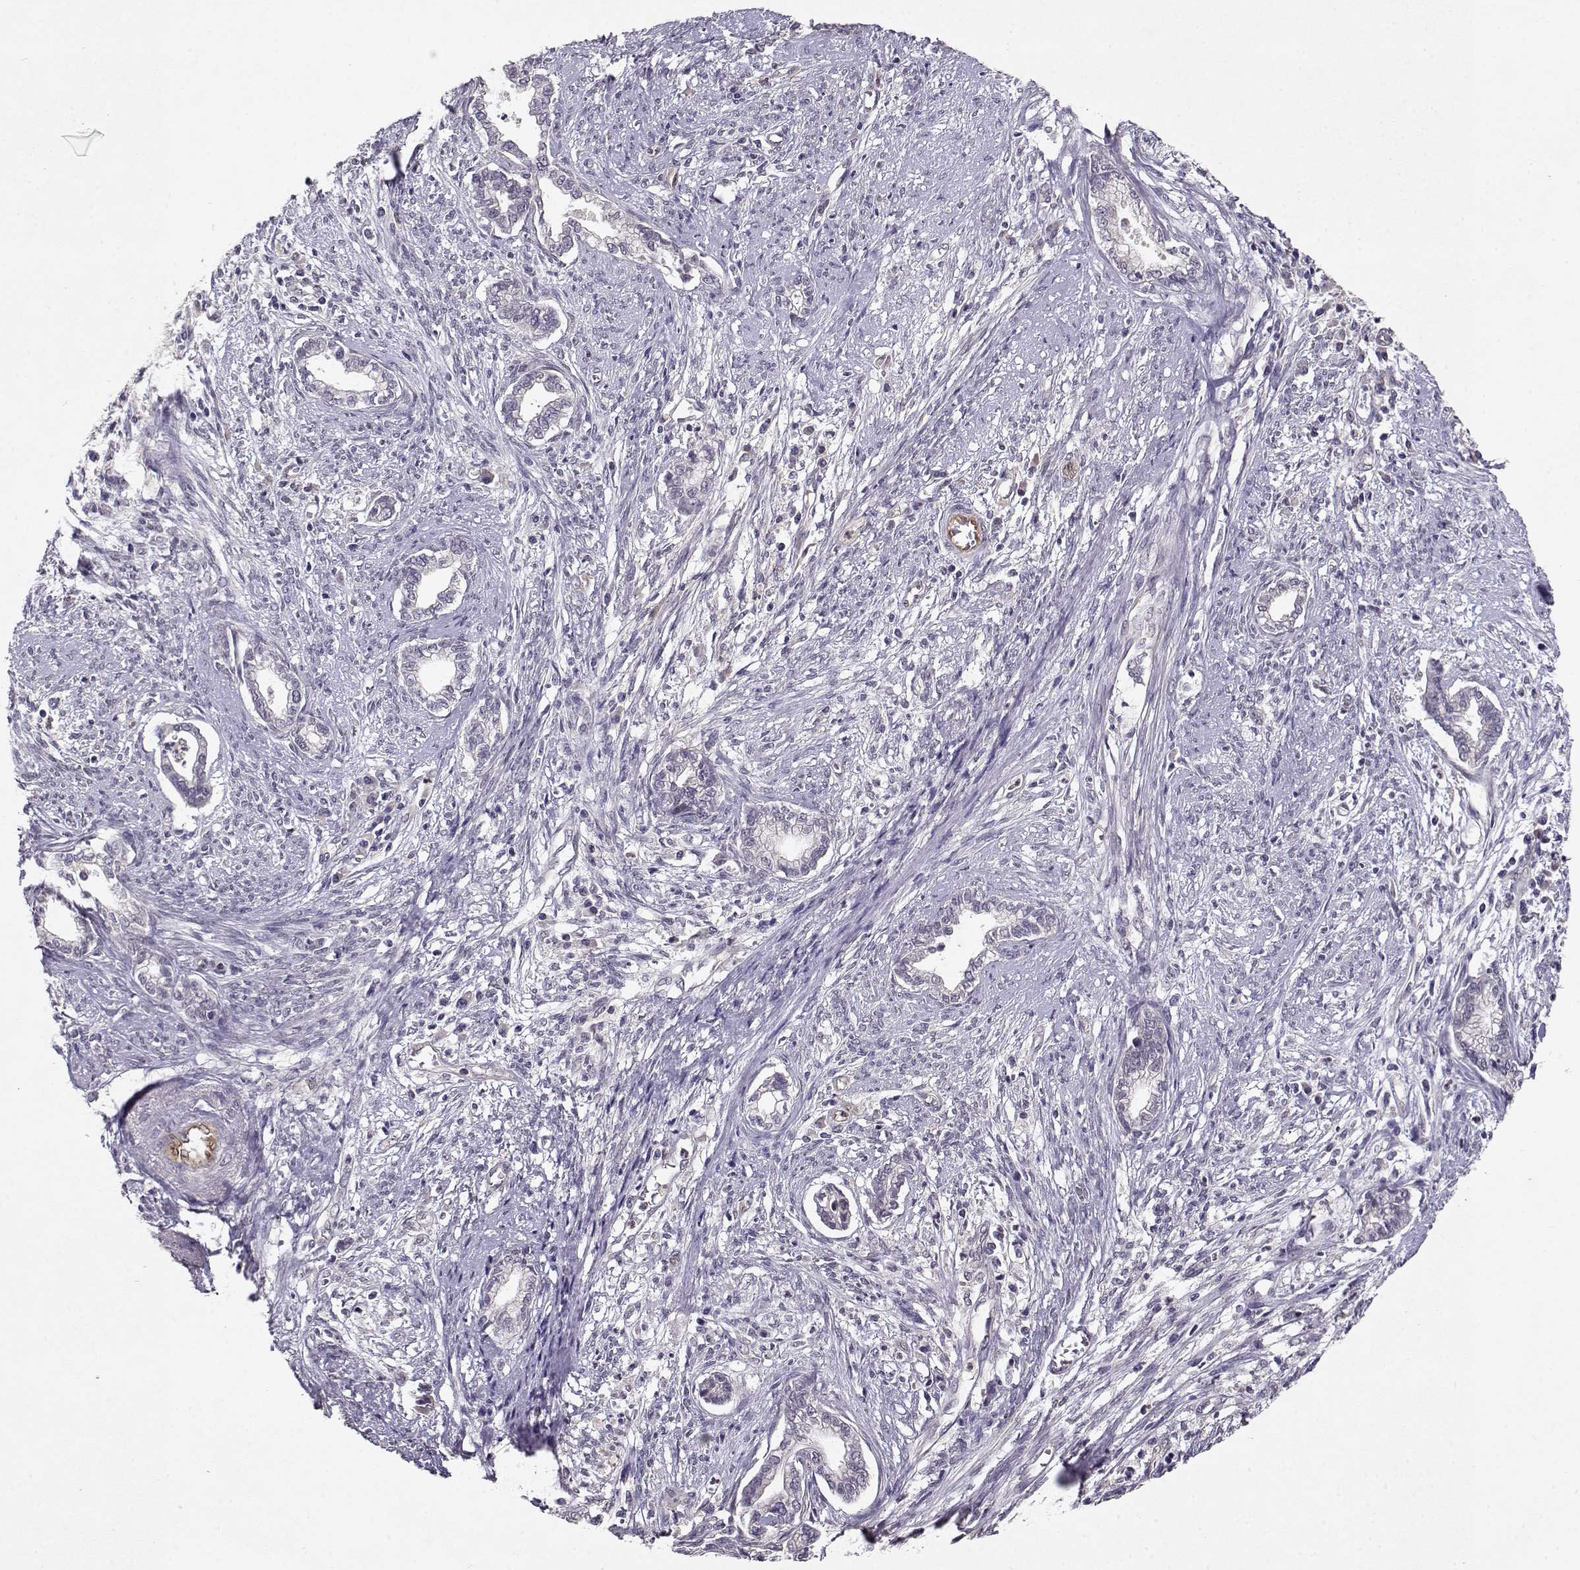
{"staining": {"intensity": "negative", "quantity": "none", "location": "none"}, "tissue": "cervical cancer", "cell_type": "Tumor cells", "image_type": "cancer", "snomed": [{"axis": "morphology", "description": "Adenocarcinoma, NOS"}, {"axis": "topography", "description": "Cervix"}], "caption": "The immunohistochemistry (IHC) micrograph has no significant staining in tumor cells of cervical cancer tissue.", "gene": "BMX", "patient": {"sex": "female", "age": 62}}